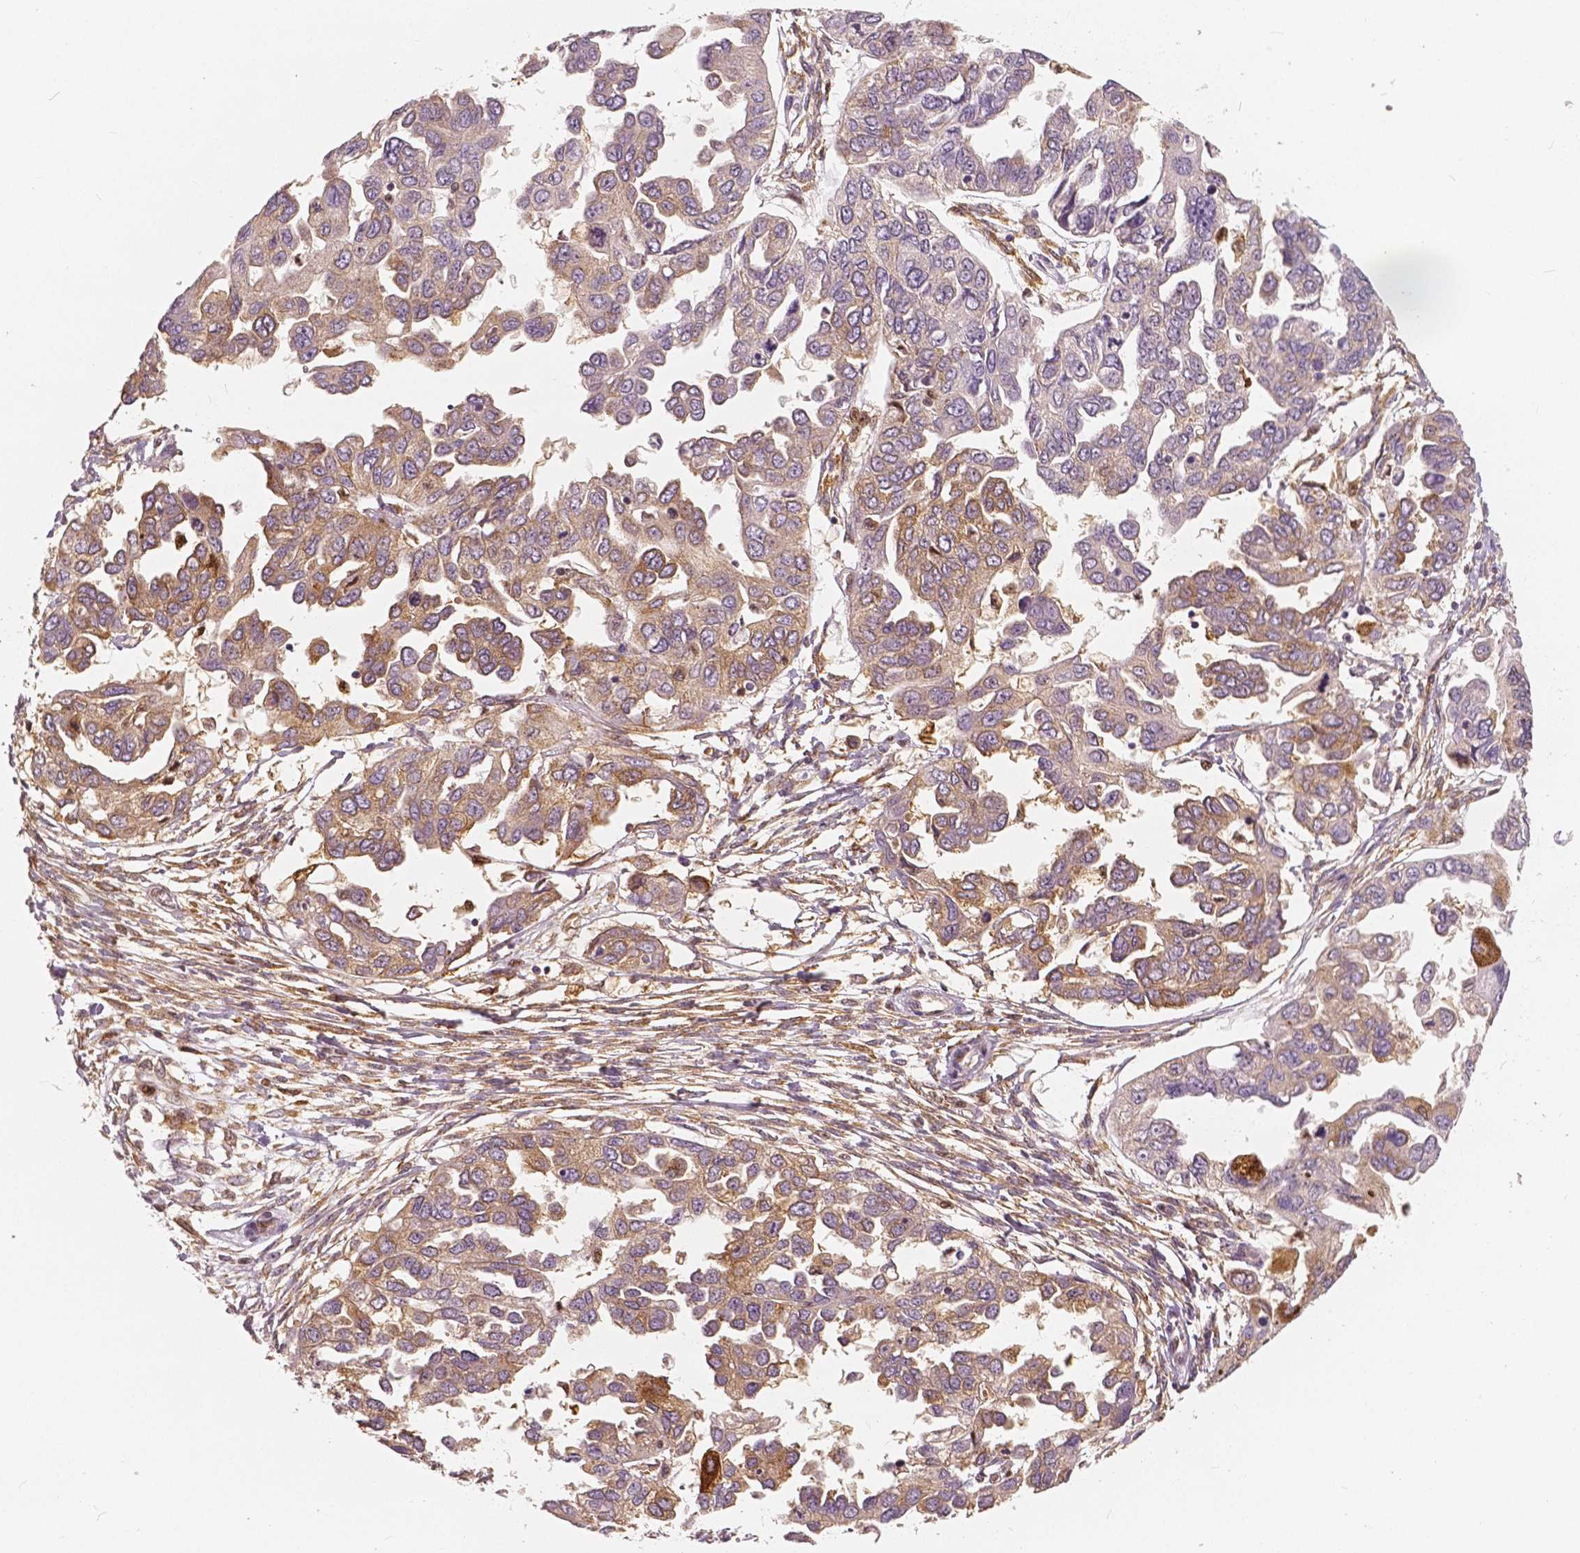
{"staining": {"intensity": "weak", "quantity": "25%-75%", "location": "cytoplasmic/membranous"}, "tissue": "ovarian cancer", "cell_type": "Tumor cells", "image_type": "cancer", "snomed": [{"axis": "morphology", "description": "Cystadenocarcinoma, serous, NOS"}, {"axis": "topography", "description": "Ovary"}], "caption": "This histopathology image shows immunohistochemistry (IHC) staining of ovarian serous cystadenocarcinoma, with low weak cytoplasmic/membranous staining in approximately 25%-75% of tumor cells.", "gene": "SQSTM1", "patient": {"sex": "female", "age": 53}}